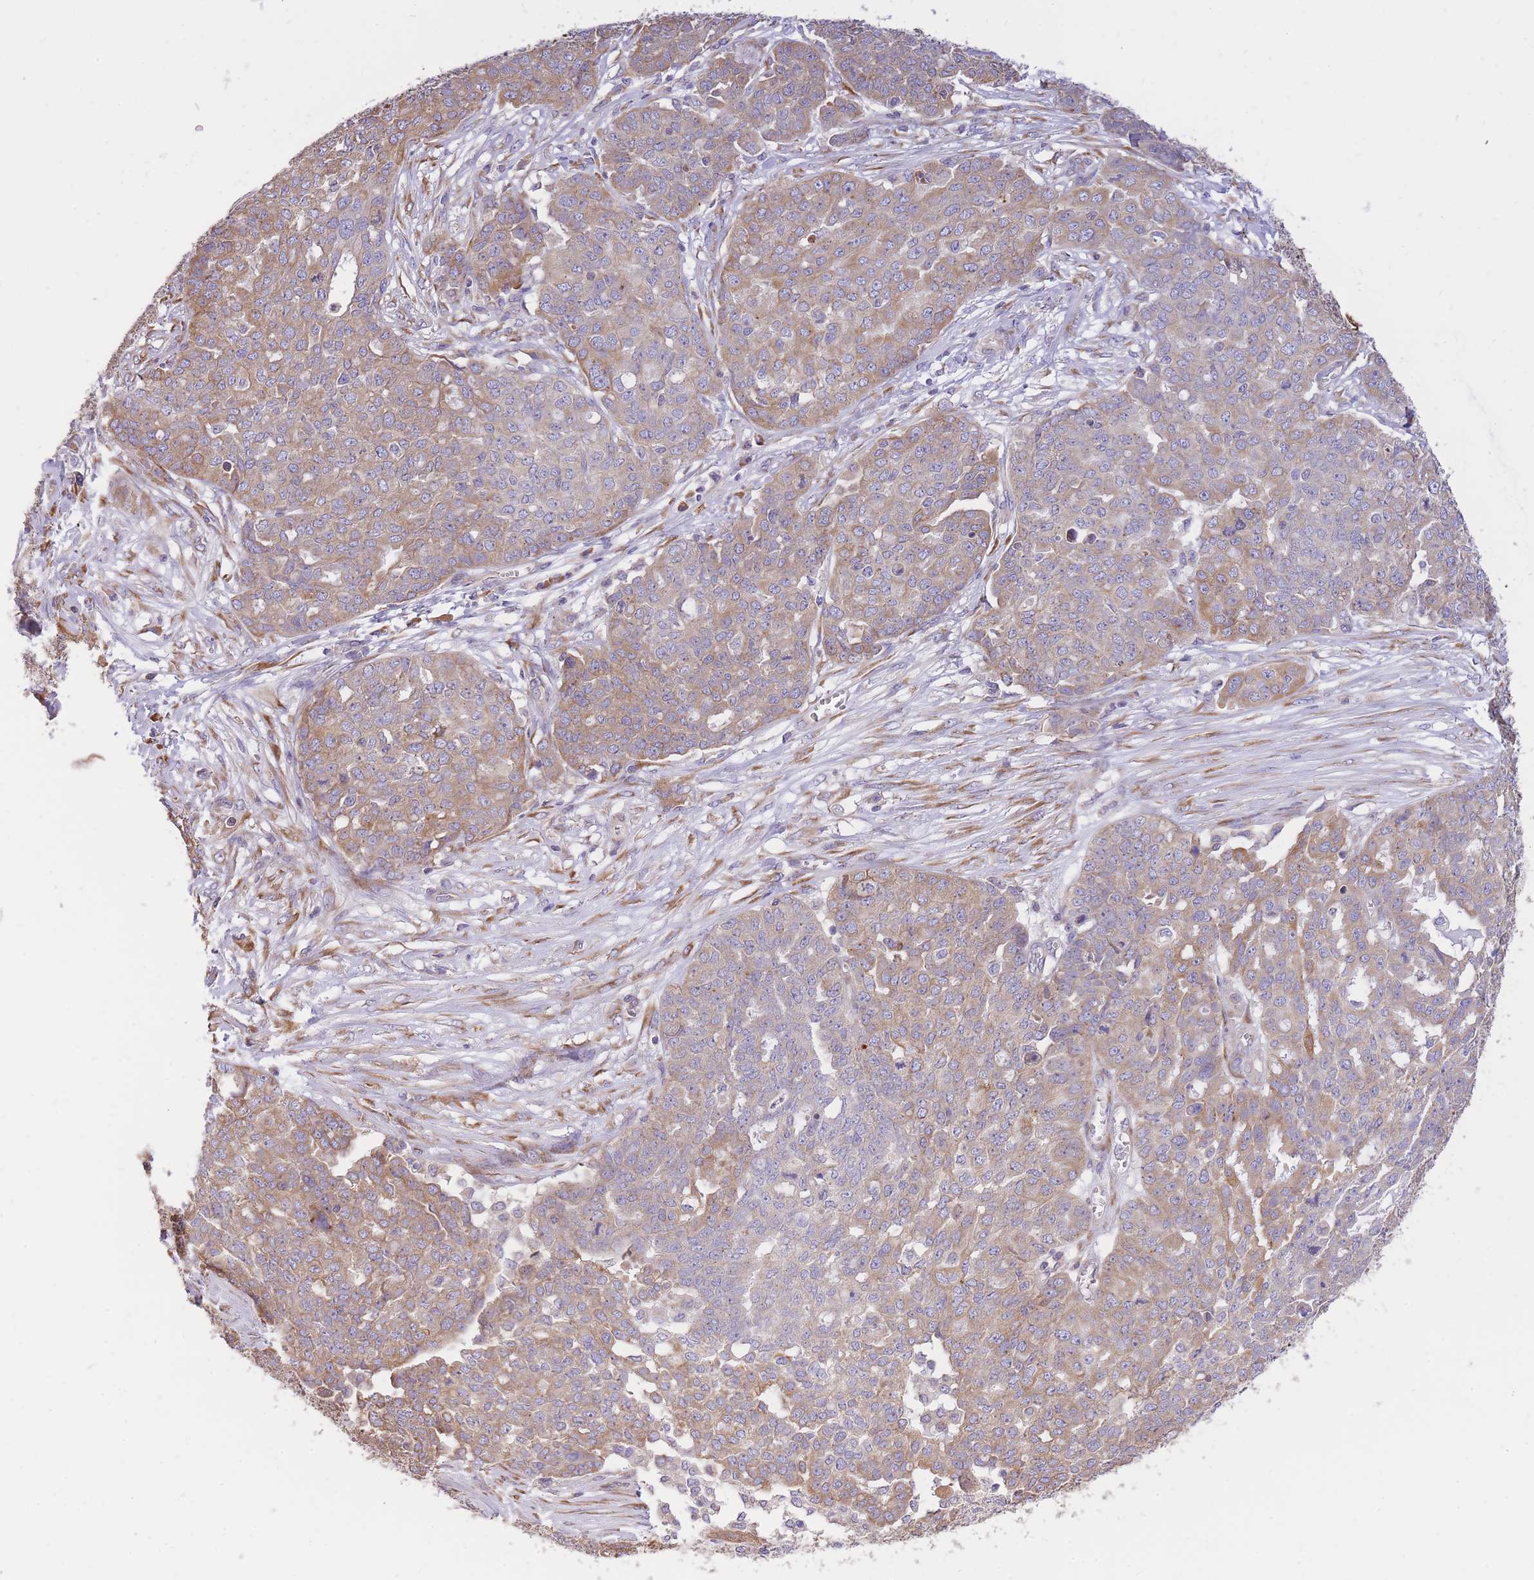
{"staining": {"intensity": "weak", "quantity": ">75%", "location": "cytoplasmic/membranous"}, "tissue": "ovarian cancer", "cell_type": "Tumor cells", "image_type": "cancer", "snomed": [{"axis": "morphology", "description": "Cystadenocarcinoma, serous, NOS"}, {"axis": "topography", "description": "Soft tissue"}, {"axis": "topography", "description": "Ovary"}], "caption": "This is an image of IHC staining of ovarian cancer, which shows weak positivity in the cytoplasmic/membranous of tumor cells.", "gene": "GBP7", "patient": {"sex": "female", "age": 57}}